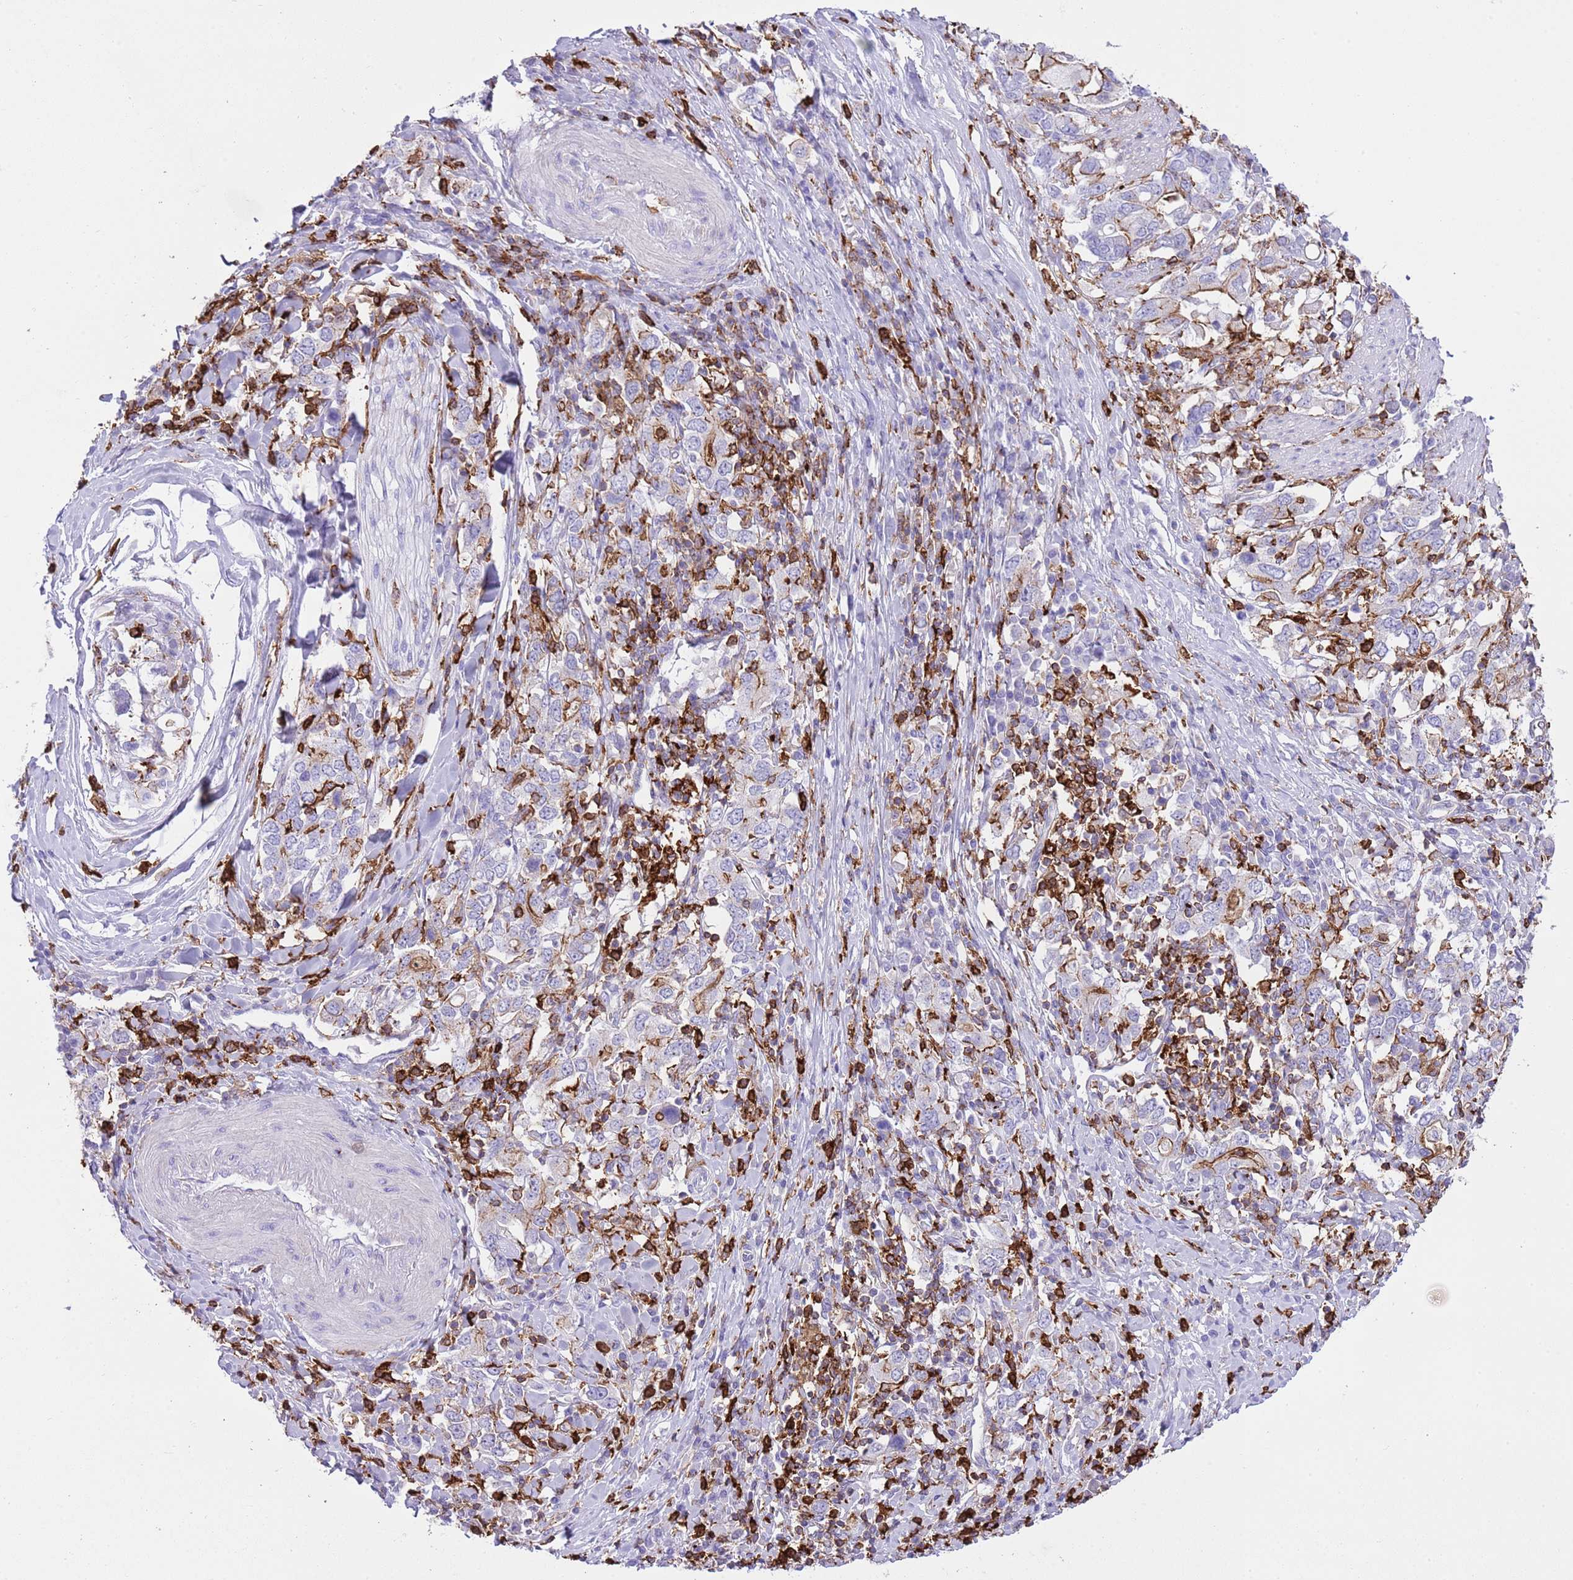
{"staining": {"intensity": "negative", "quantity": "none", "location": "none"}, "tissue": "stomach cancer", "cell_type": "Tumor cells", "image_type": "cancer", "snomed": [{"axis": "morphology", "description": "Adenocarcinoma, NOS"}, {"axis": "topography", "description": "Stomach, upper"}, {"axis": "topography", "description": "Stomach"}], "caption": "A photomicrograph of human stomach cancer (adenocarcinoma) is negative for staining in tumor cells.", "gene": "EFHD2", "patient": {"sex": "male", "age": 62}}